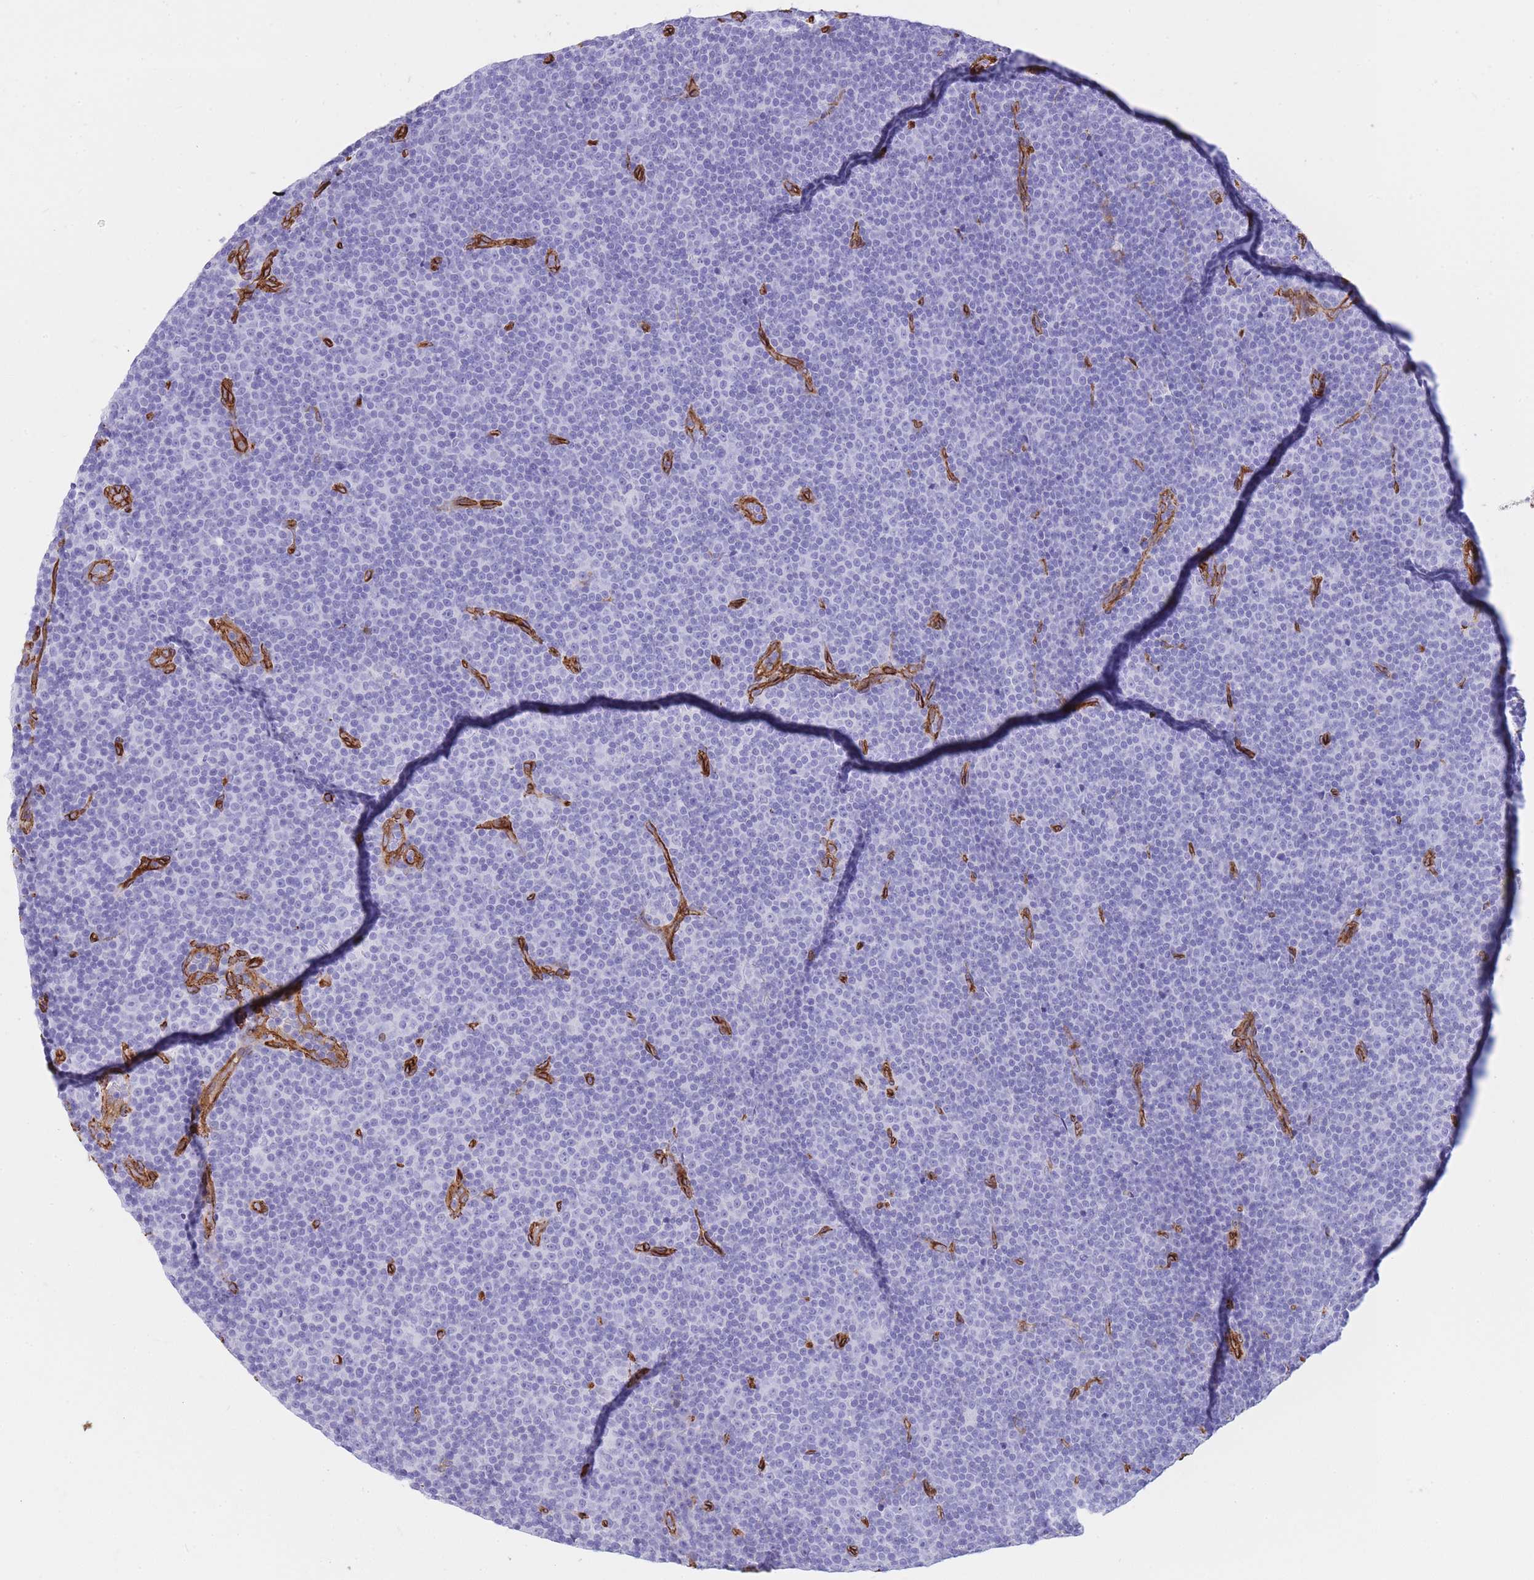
{"staining": {"intensity": "negative", "quantity": "none", "location": "none"}, "tissue": "lymphoma", "cell_type": "Tumor cells", "image_type": "cancer", "snomed": [{"axis": "morphology", "description": "Malignant lymphoma, non-Hodgkin's type, Low grade"}, {"axis": "topography", "description": "Lymph node"}], "caption": "Immunohistochemical staining of human malignant lymphoma, non-Hodgkin's type (low-grade) displays no significant positivity in tumor cells.", "gene": "CAVIN1", "patient": {"sex": "female", "age": 67}}